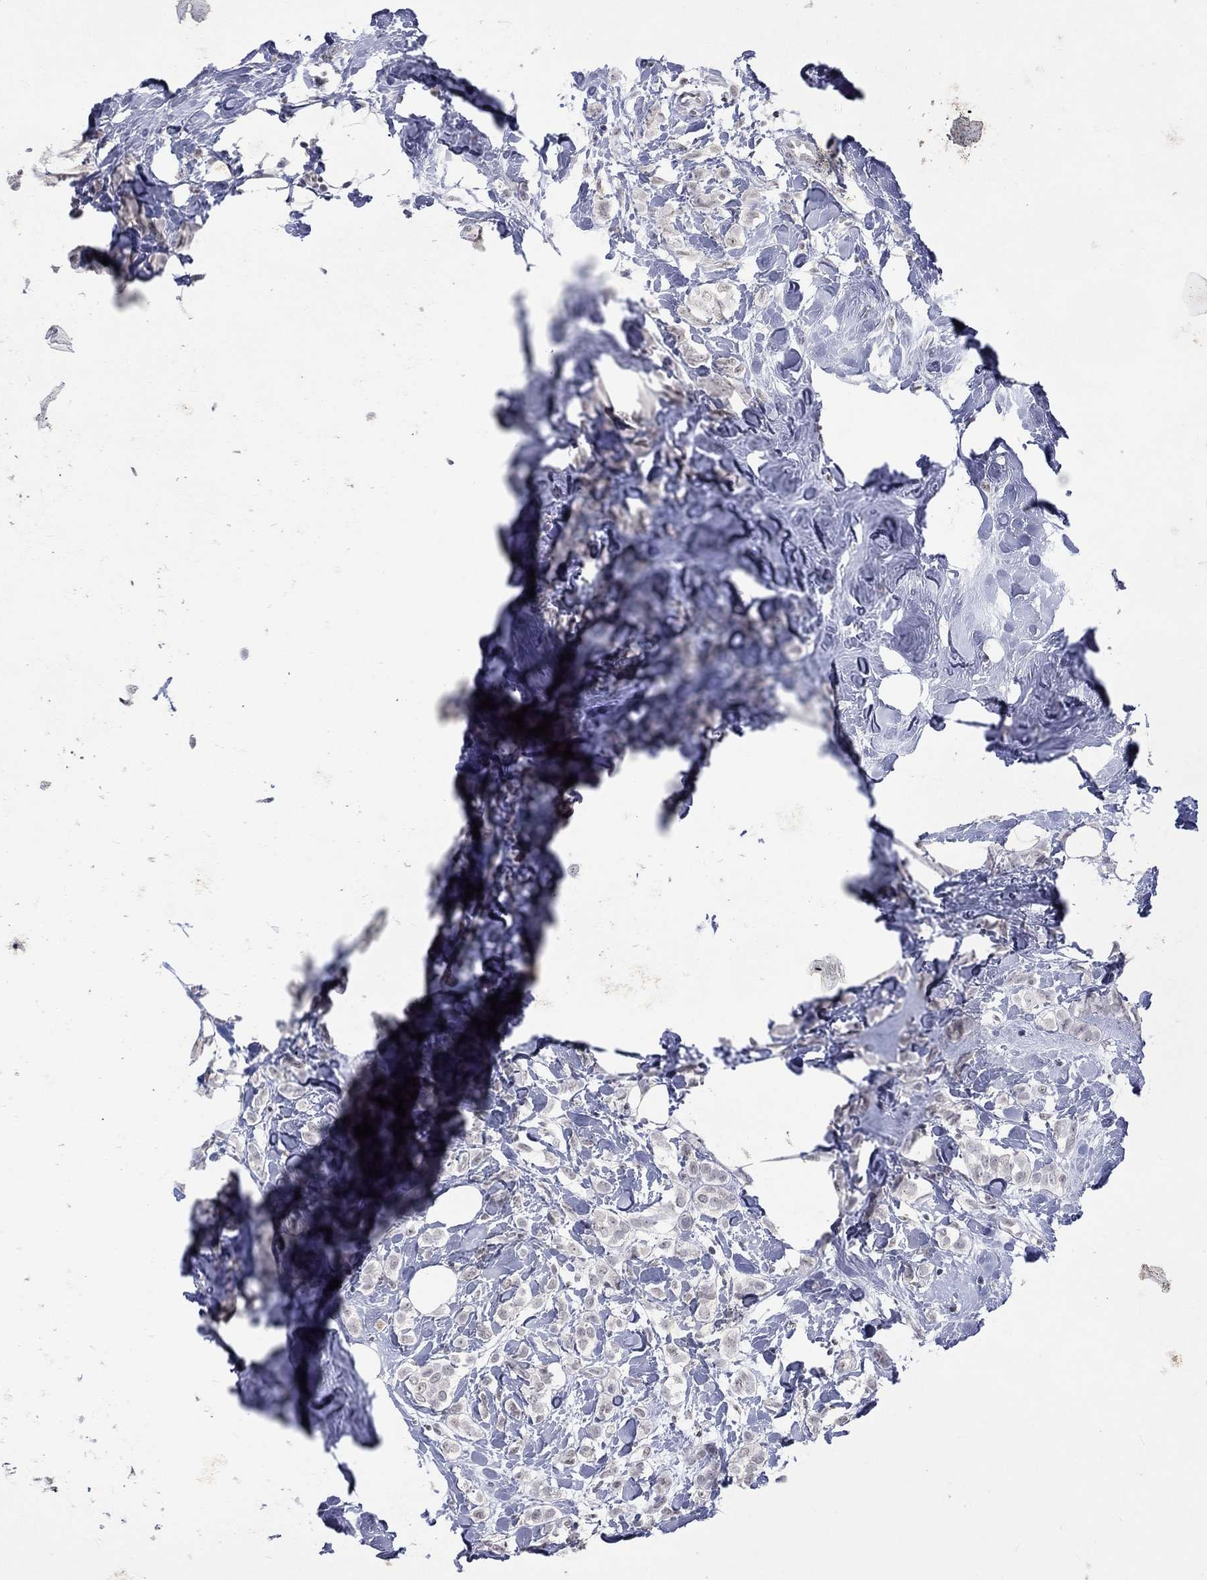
{"staining": {"intensity": "negative", "quantity": "none", "location": "none"}, "tissue": "breast cancer", "cell_type": "Tumor cells", "image_type": "cancer", "snomed": [{"axis": "morphology", "description": "Lobular carcinoma"}, {"axis": "topography", "description": "Breast"}], "caption": "Breast cancer was stained to show a protein in brown. There is no significant expression in tumor cells.", "gene": "TMEM143", "patient": {"sex": "female", "age": 49}}